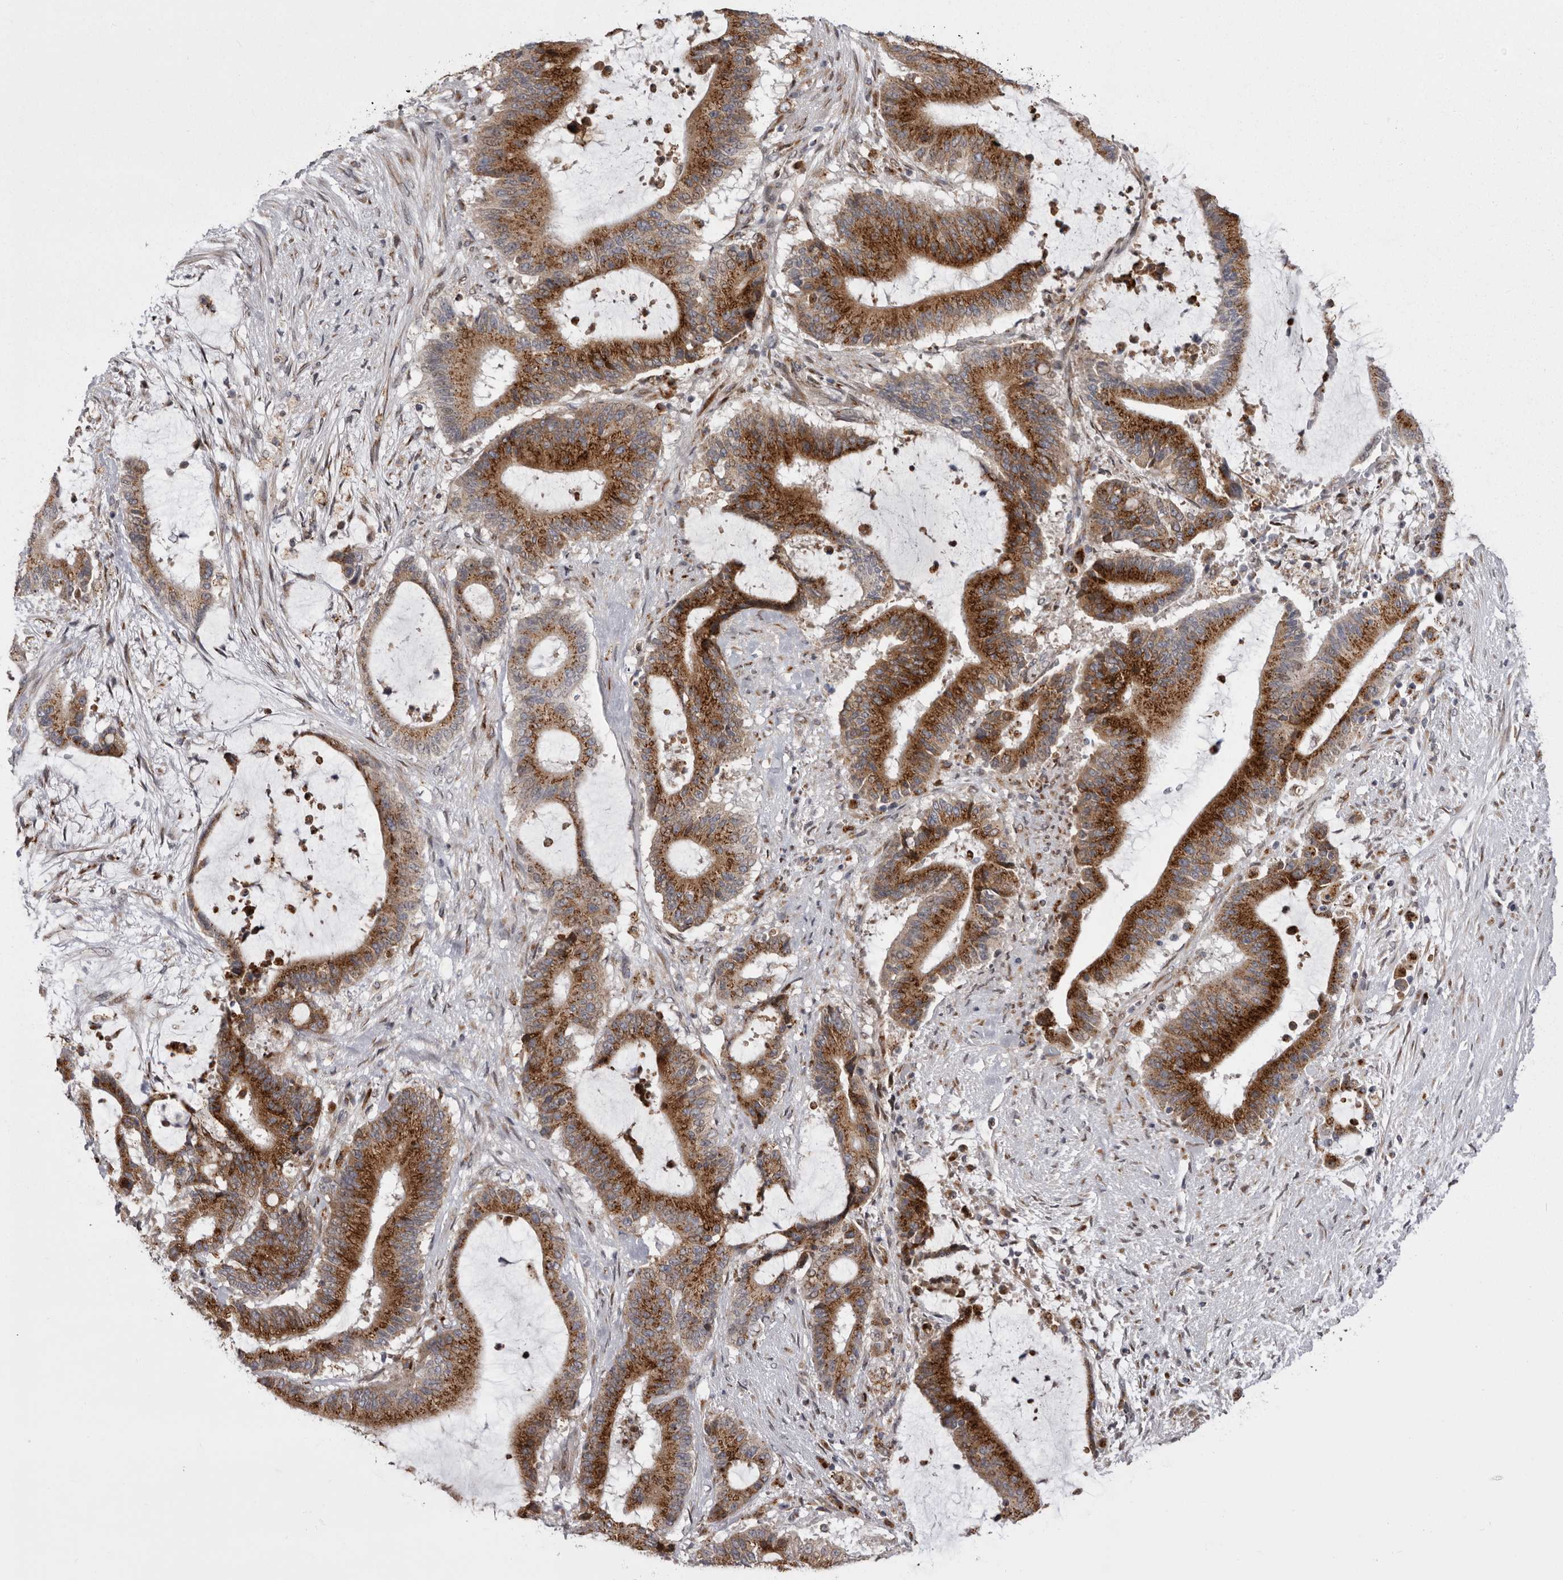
{"staining": {"intensity": "strong", "quantity": ">75%", "location": "cytoplasmic/membranous"}, "tissue": "liver cancer", "cell_type": "Tumor cells", "image_type": "cancer", "snomed": [{"axis": "morphology", "description": "Normal tissue, NOS"}, {"axis": "morphology", "description": "Cholangiocarcinoma"}, {"axis": "topography", "description": "Liver"}, {"axis": "topography", "description": "Peripheral nerve tissue"}], "caption": "The micrograph reveals a brown stain indicating the presence of a protein in the cytoplasmic/membranous of tumor cells in cholangiocarcinoma (liver). (Stains: DAB (3,3'-diaminobenzidine) in brown, nuclei in blue, Microscopy: brightfield microscopy at high magnification).", "gene": "WDR47", "patient": {"sex": "female", "age": 73}}